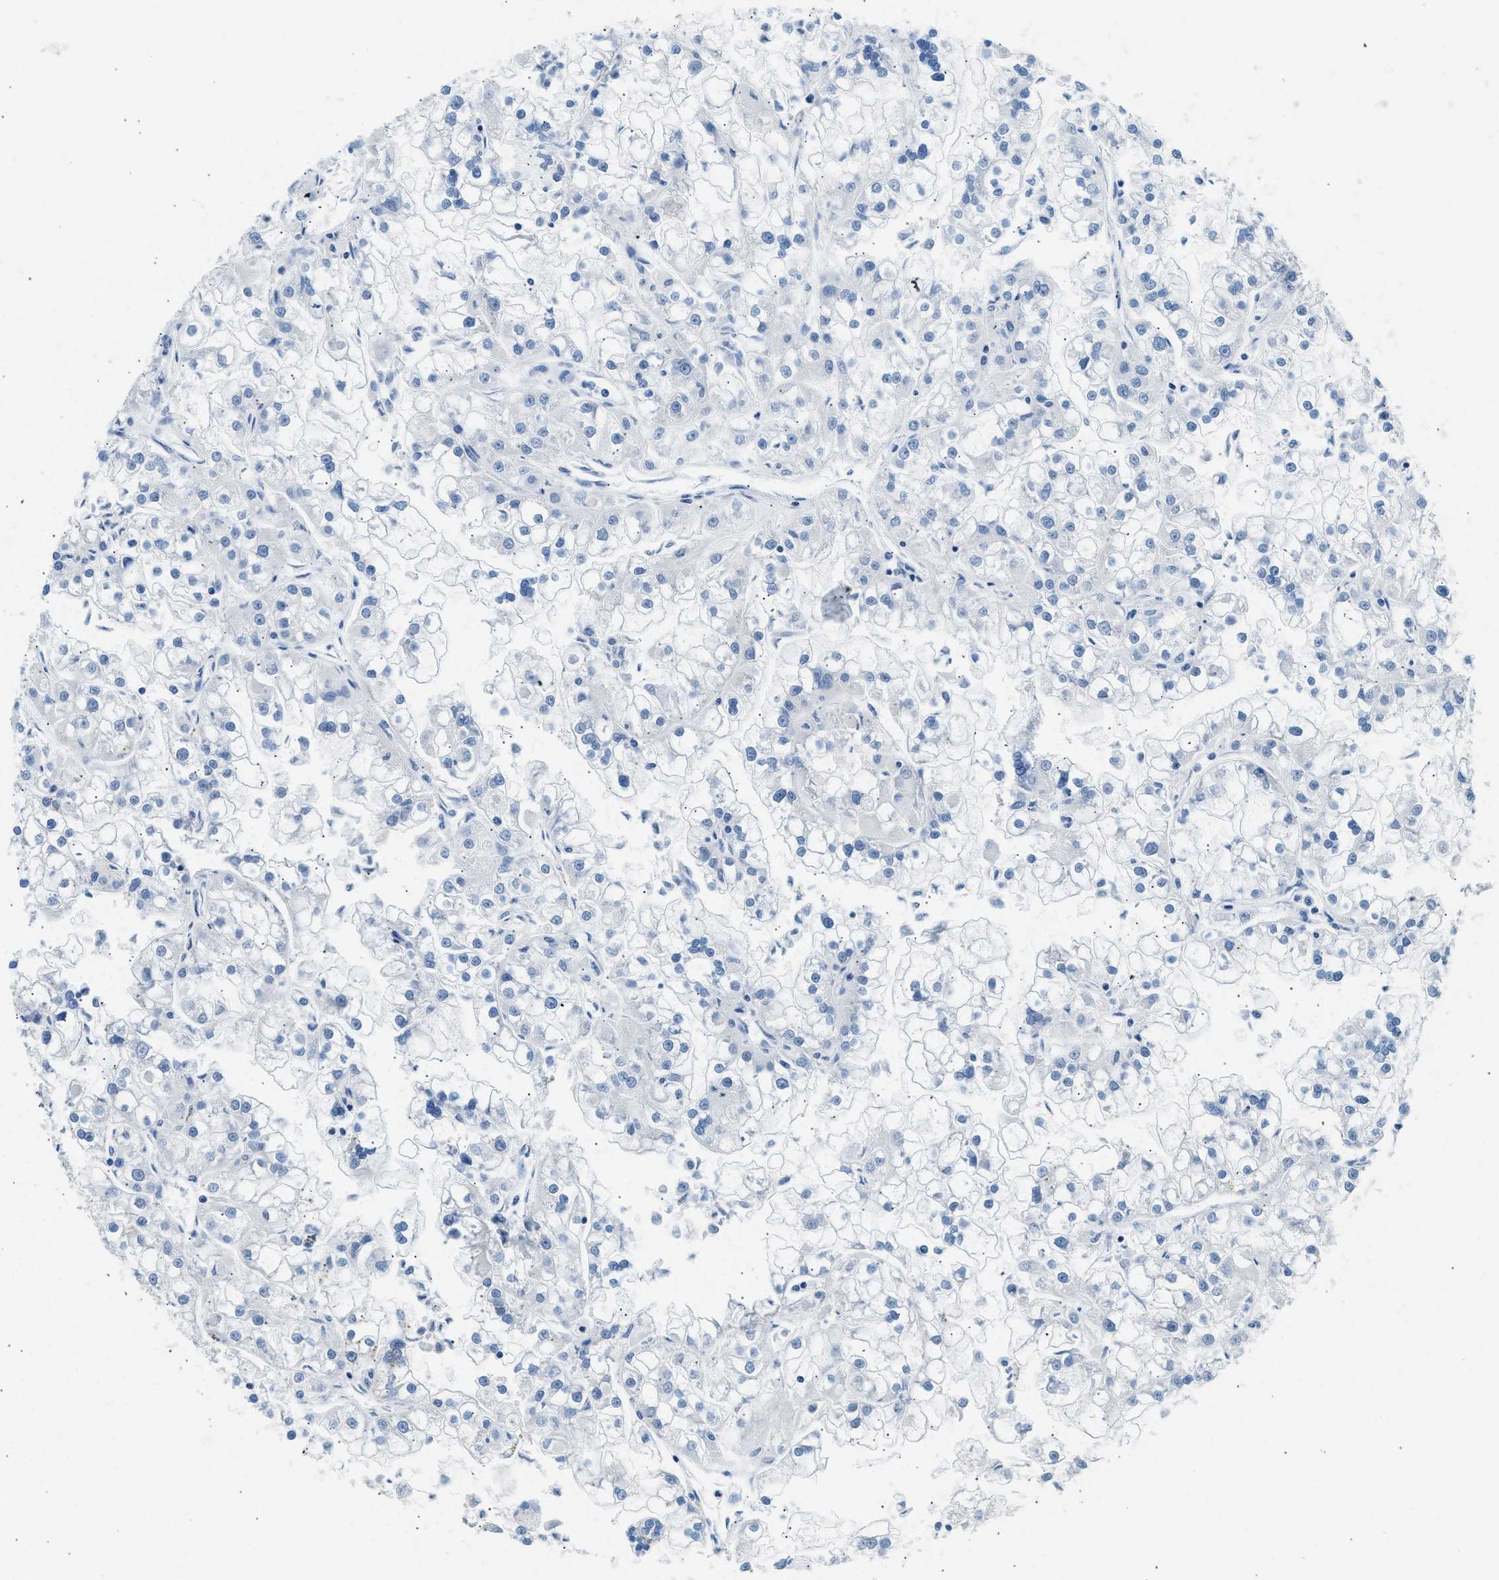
{"staining": {"intensity": "negative", "quantity": "none", "location": "none"}, "tissue": "renal cancer", "cell_type": "Tumor cells", "image_type": "cancer", "snomed": [{"axis": "morphology", "description": "Adenocarcinoma, NOS"}, {"axis": "topography", "description": "Kidney"}], "caption": "Immunohistochemistry (IHC) image of neoplastic tissue: human adenocarcinoma (renal) stained with DAB exhibits no significant protein staining in tumor cells.", "gene": "CLDN18", "patient": {"sex": "female", "age": 52}}